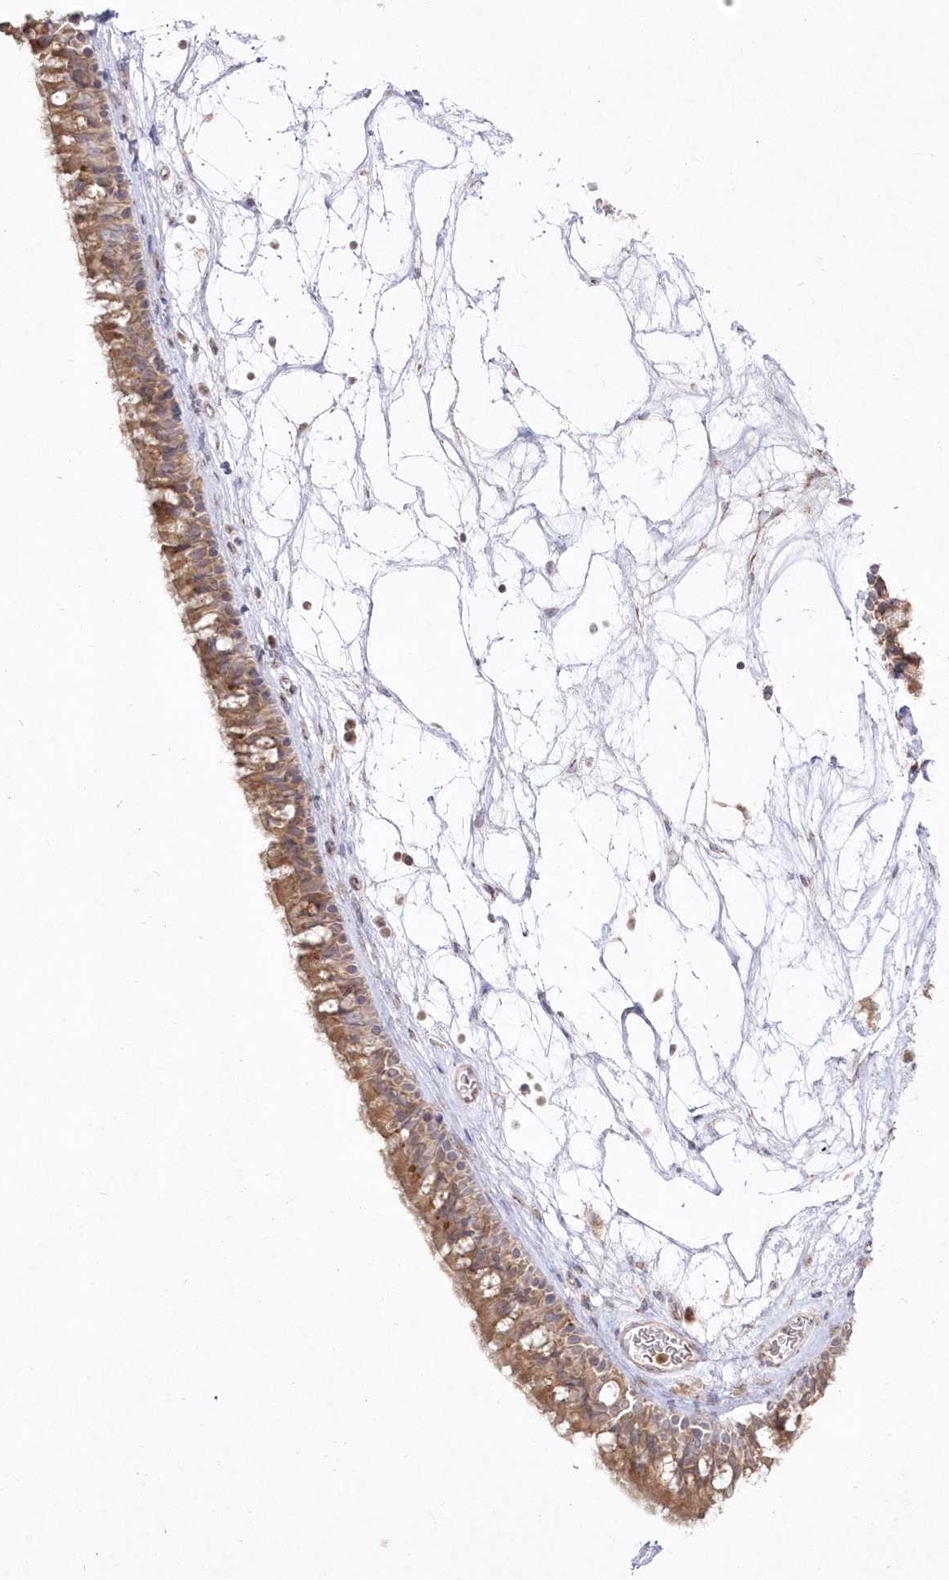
{"staining": {"intensity": "moderate", "quantity": ">75%", "location": "cytoplasmic/membranous"}, "tissue": "nasopharynx", "cell_type": "Respiratory epithelial cells", "image_type": "normal", "snomed": [{"axis": "morphology", "description": "Normal tissue, NOS"}, {"axis": "topography", "description": "Nasopharynx"}], "caption": "Unremarkable nasopharynx shows moderate cytoplasmic/membranous expression in about >75% of respiratory epithelial cells, visualized by immunohistochemistry. Immunohistochemistry (ihc) stains the protein in brown and the nuclei are stained blue.", "gene": "ARSB", "patient": {"sex": "male", "age": 64}}